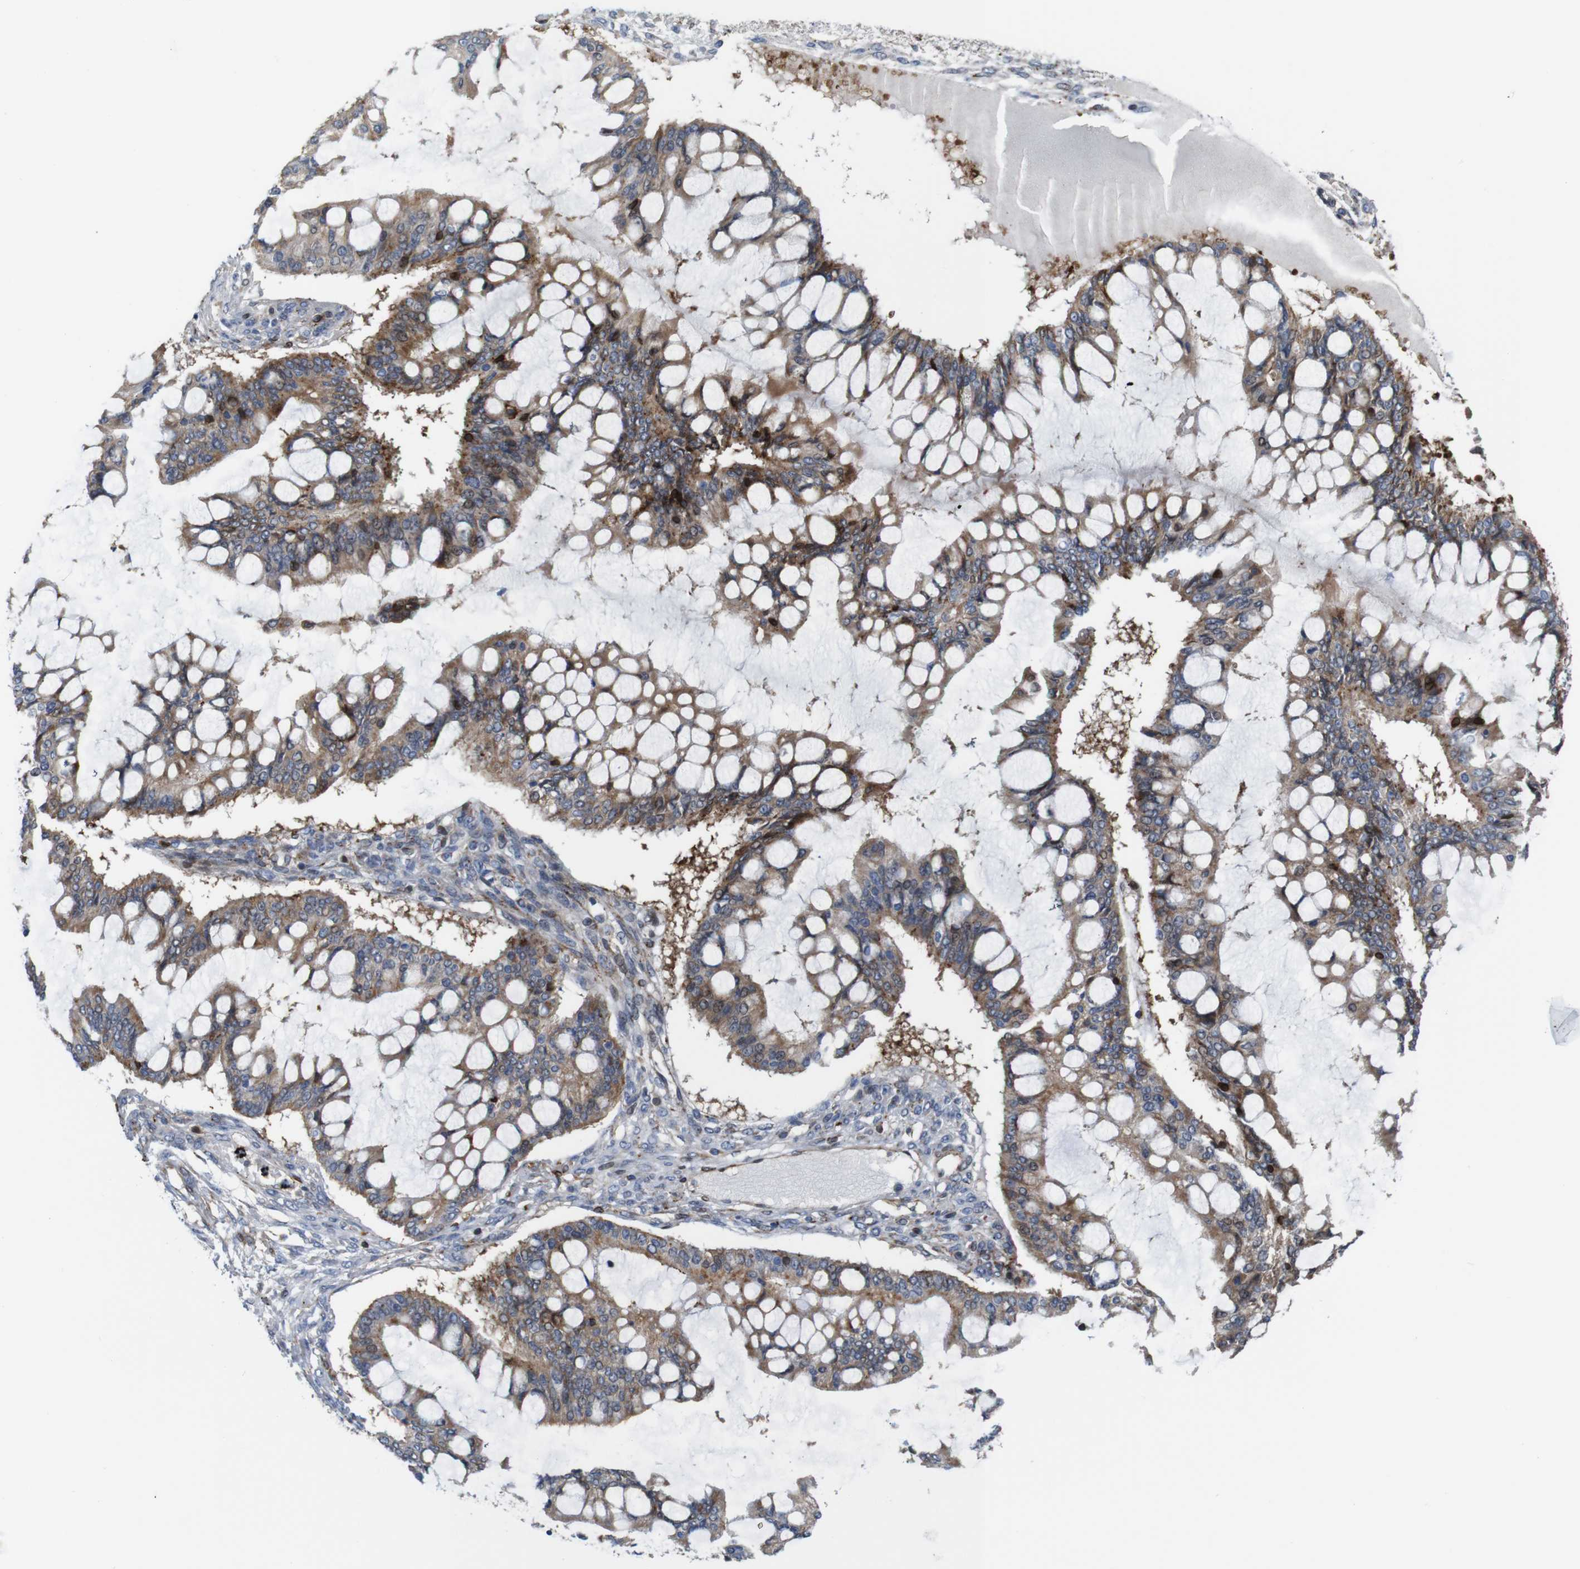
{"staining": {"intensity": "moderate", "quantity": ">75%", "location": "cytoplasmic/membranous"}, "tissue": "ovarian cancer", "cell_type": "Tumor cells", "image_type": "cancer", "snomed": [{"axis": "morphology", "description": "Cystadenocarcinoma, mucinous, NOS"}, {"axis": "topography", "description": "Ovary"}], "caption": "Ovarian cancer (mucinous cystadenocarcinoma) tissue displays moderate cytoplasmic/membranous staining in approximately >75% of tumor cells, visualized by immunohistochemistry.", "gene": "PCOLCE2", "patient": {"sex": "female", "age": 73}}